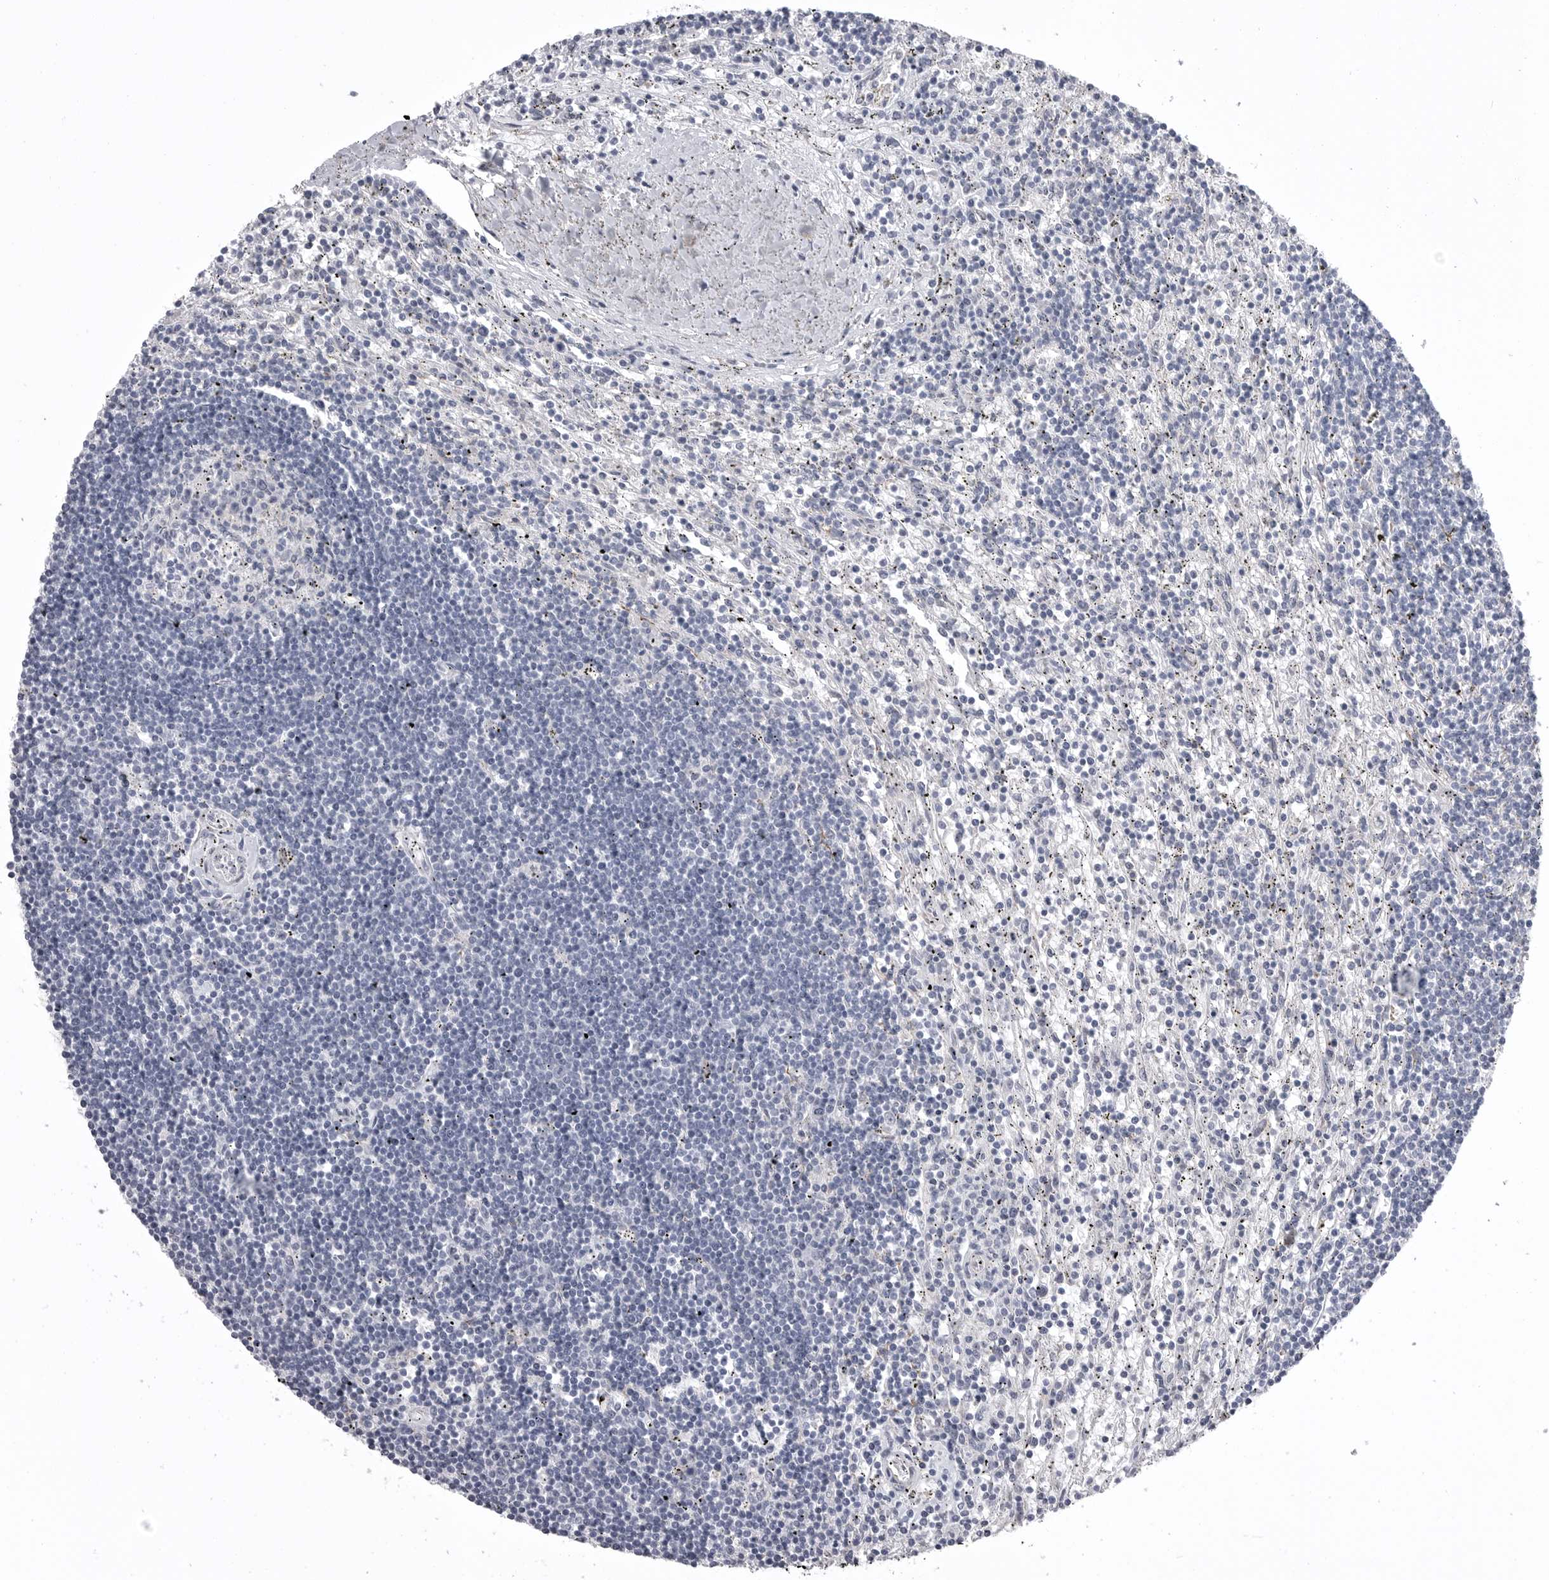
{"staining": {"intensity": "negative", "quantity": "none", "location": "none"}, "tissue": "lymphoma", "cell_type": "Tumor cells", "image_type": "cancer", "snomed": [{"axis": "morphology", "description": "Malignant lymphoma, non-Hodgkin's type, Low grade"}, {"axis": "topography", "description": "Spleen"}], "caption": "Histopathology image shows no protein staining in tumor cells of low-grade malignant lymphoma, non-Hodgkin's type tissue.", "gene": "SERPING1", "patient": {"sex": "male", "age": 76}}